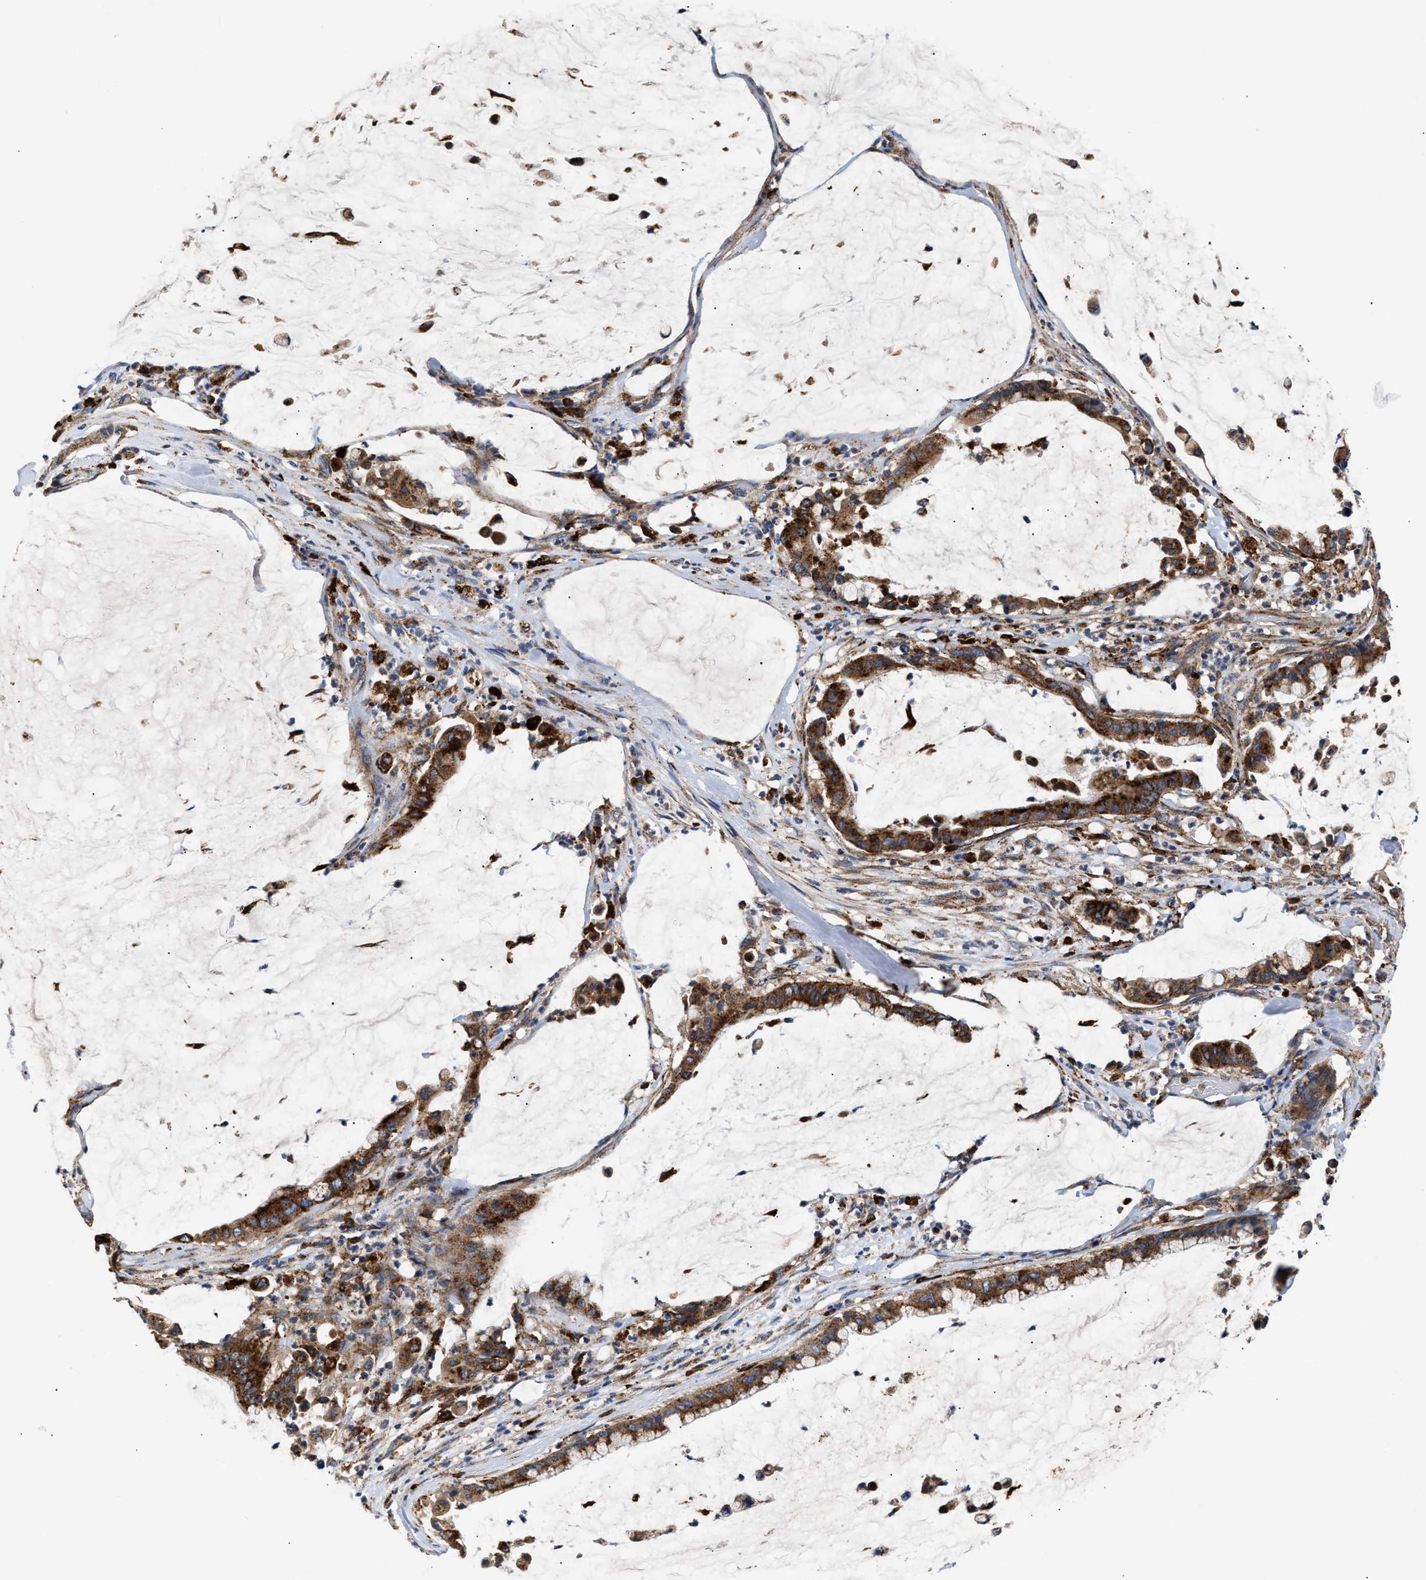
{"staining": {"intensity": "strong", "quantity": ">75%", "location": "cytoplasmic/membranous"}, "tissue": "pancreatic cancer", "cell_type": "Tumor cells", "image_type": "cancer", "snomed": [{"axis": "morphology", "description": "Adenocarcinoma, NOS"}, {"axis": "topography", "description": "Pancreas"}], "caption": "Immunohistochemistry (IHC) image of neoplastic tissue: adenocarcinoma (pancreatic) stained using IHC demonstrates high levels of strong protein expression localized specifically in the cytoplasmic/membranous of tumor cells, appearing as a cytoplasmic/membranous brown color.", "gene": "CCDC146", "patient": {"sex": "male", "age": 41}}